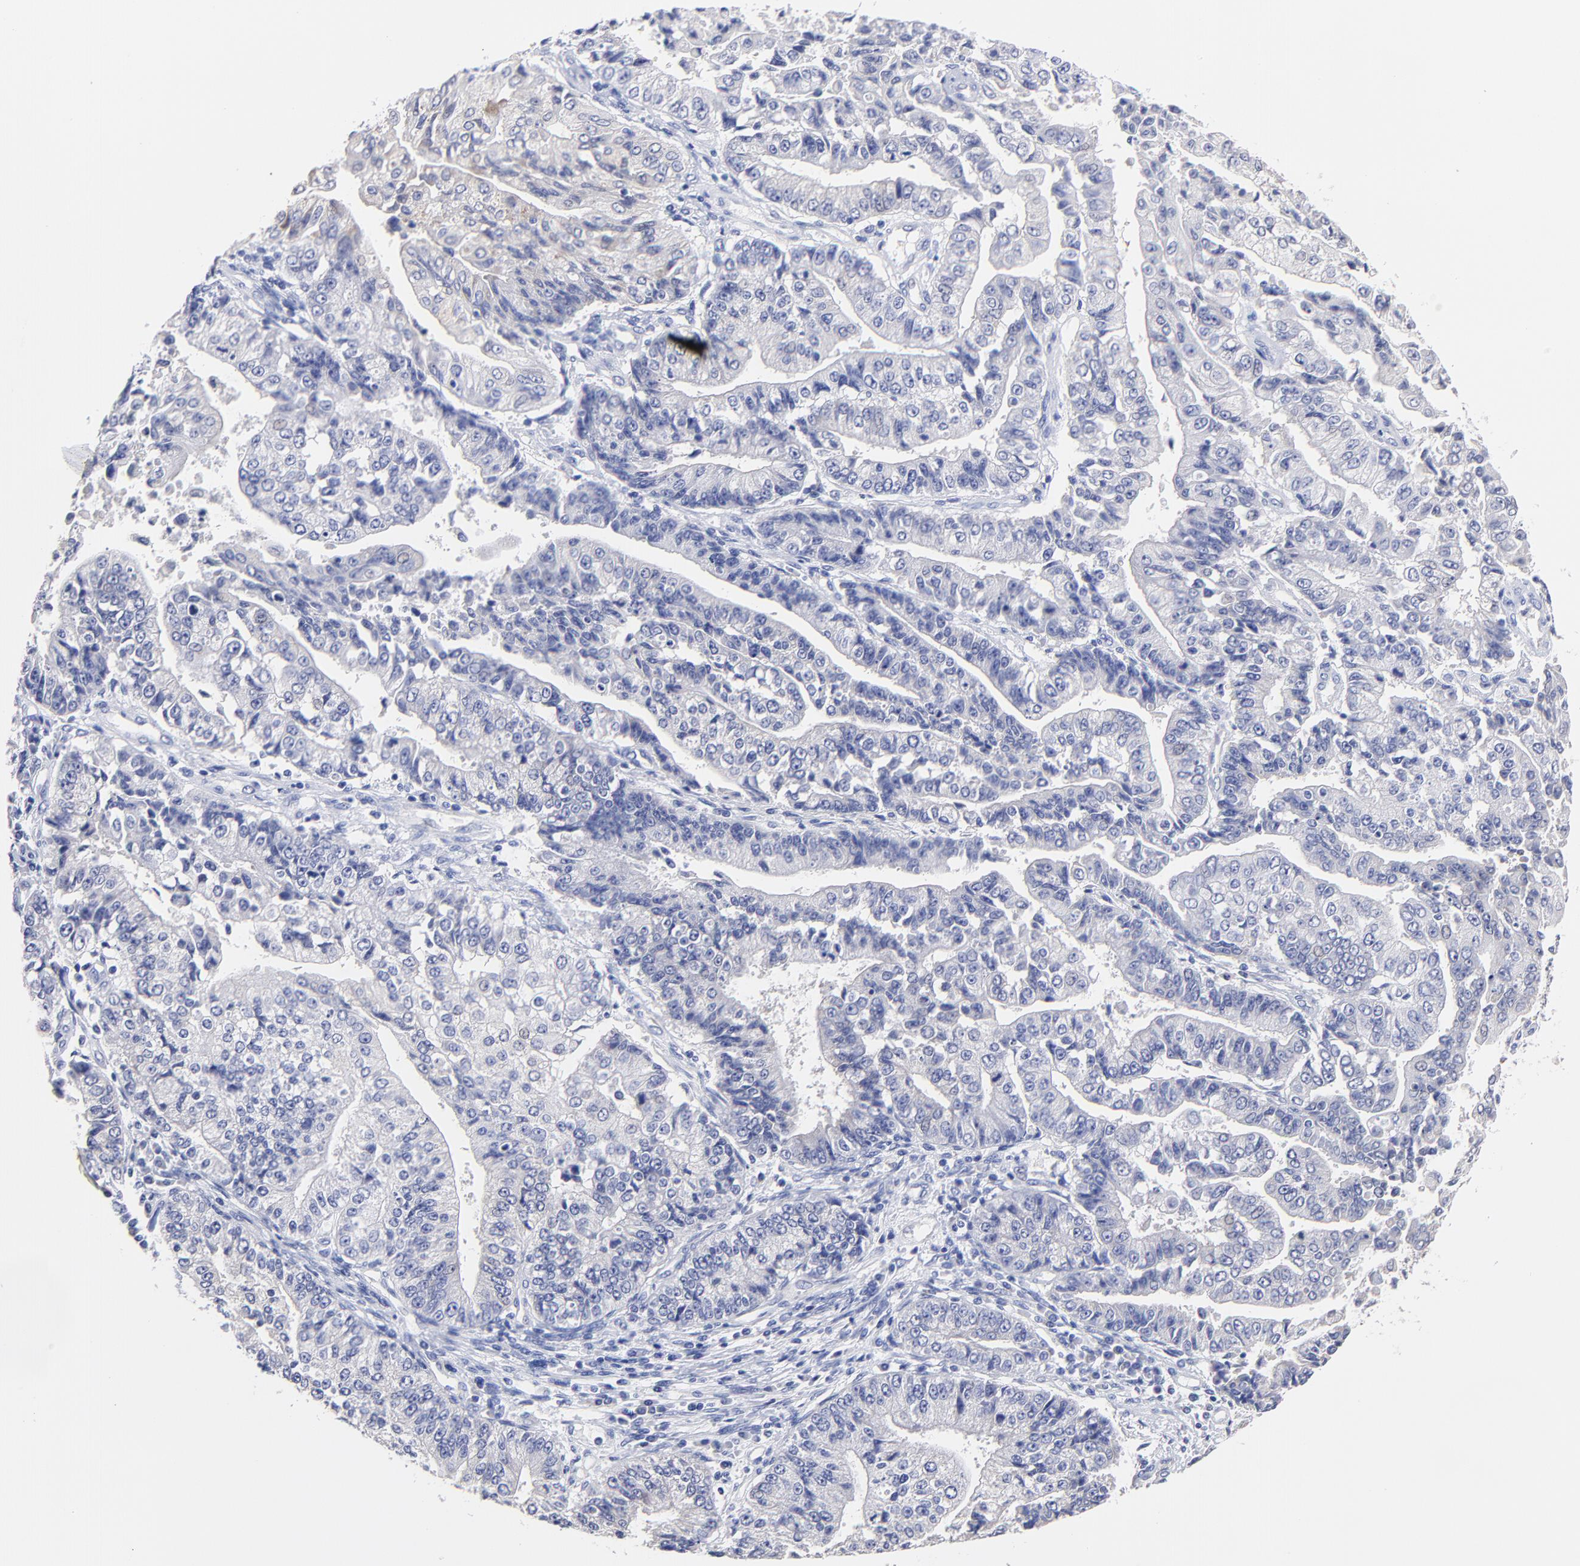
{"staining": {"intensity": "weak", "quantity": "25%-75%", "location": "cytoplasmic/membranous"}, "tissue": "endometrial cancer", "cell_type": "Tumor cells", "image_type": "cancer", "snomed": [{"axis": "morphology", "description": "Adenocarcinoma, NOS"}, {"axis": "topography", "description": "Endometrium"}], "caption": "Tumor cells show weak cytoplasmic/membranous staining in about 25%-75% of cells in endometrial cancer (adenocarcinoma).", "gene": "CFAP57", "patient": {"sex": "female", "age": 75}}